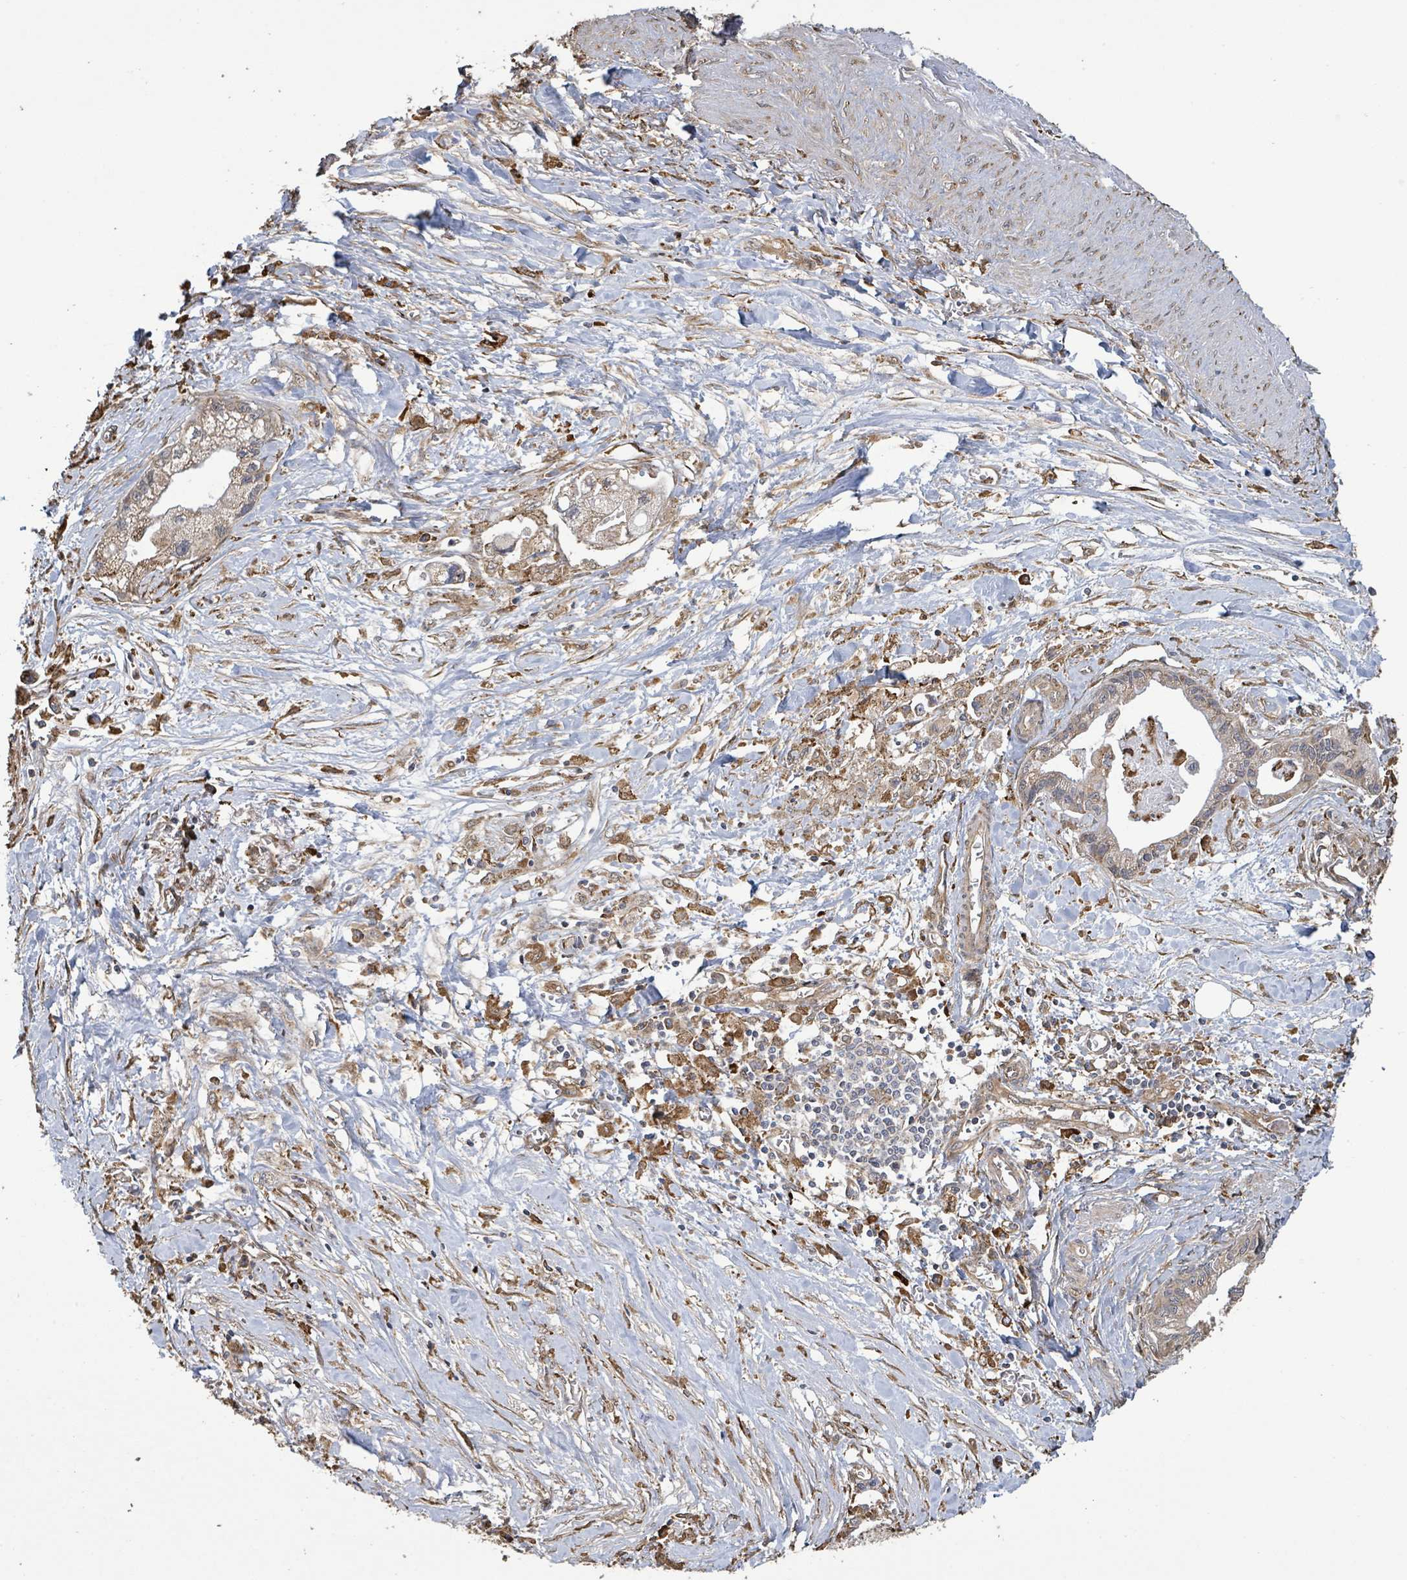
{"staining": {"intensity": "moderate", "quantity": "25%-75%", "location": "cytoplasmic/membranous"}, "tissue": "pancreatic cancer", "cell_type": "Tumor cells", "image_type": "cancer", "snomed": [{"axis": "morphology", "description": "Adenocarcinoma, NOS"}, {"axis": "topography", "description": "Pancreas"}], "caption": "Pancreatic adenocarcinoma stained with DAB immunohistochemistry displays medium levels of moderate cytoplasmic/membranous staining in approximately 25%-75% of tumor cells.", "gene": "ARPIN", "patient": {"sex": "male", "age": 61}}